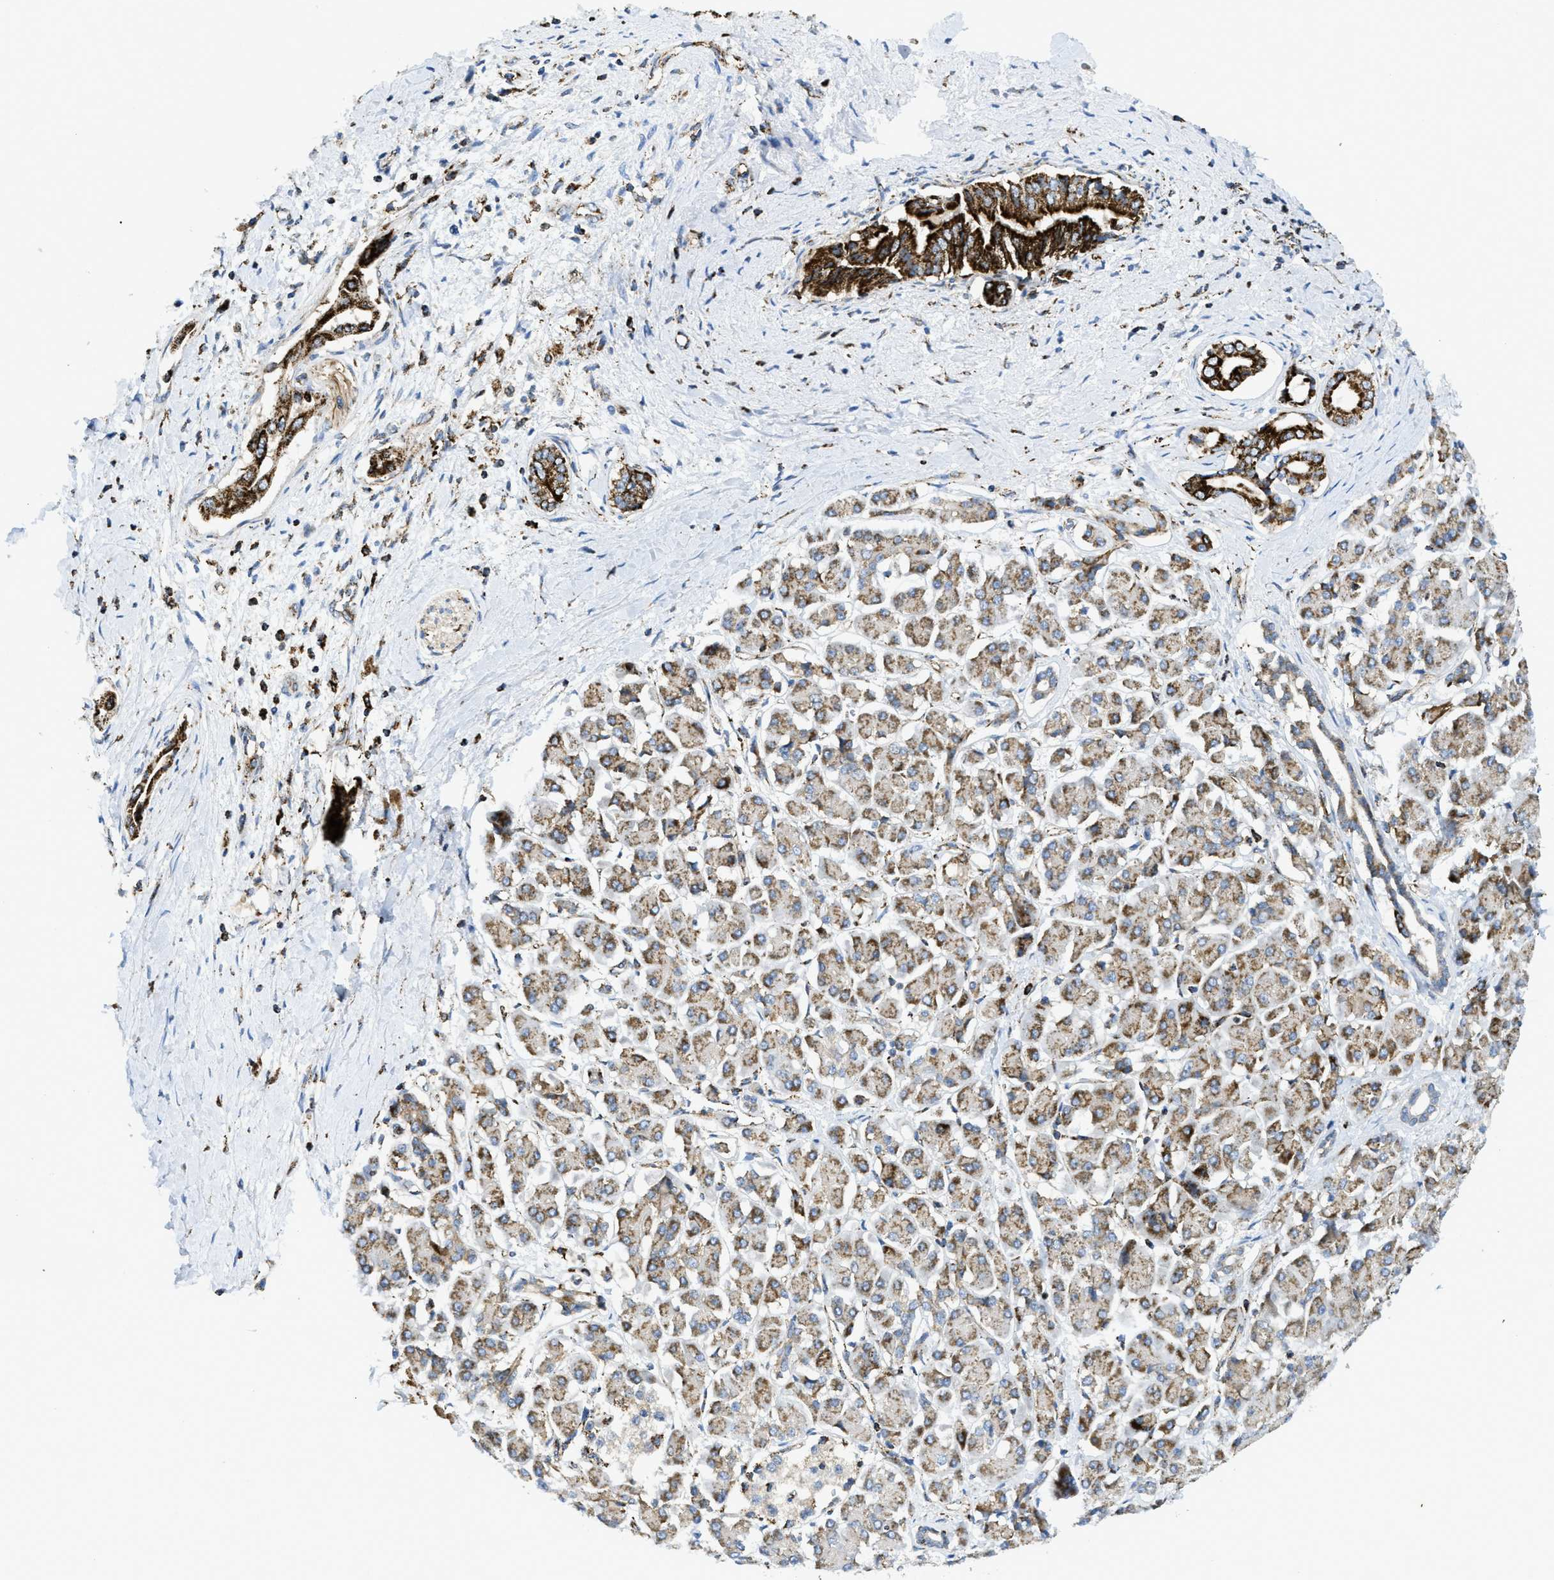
{"staining": {"intensity": "strong", "quantity": ">75%", "location": "cytoplasmic/membranous"}, "tissue": "pancreatic cancer", "cell_type": "Tumor cells", "image_type": "cancer", "snomed": [{"axis": "morphology", "description": "Adenocarcinoma, NOS"}, {"axis": "topography", "description": "Pancreas"}], "caption": "Pancreatic adenocarcinoma tissue shows strong cytoplasmic/membranous staining in approximately >75% of tumor cells, visualized by immunohistochemistry.", "gene": "SQOR", "patient": {"sex": "male", "age": 55}}